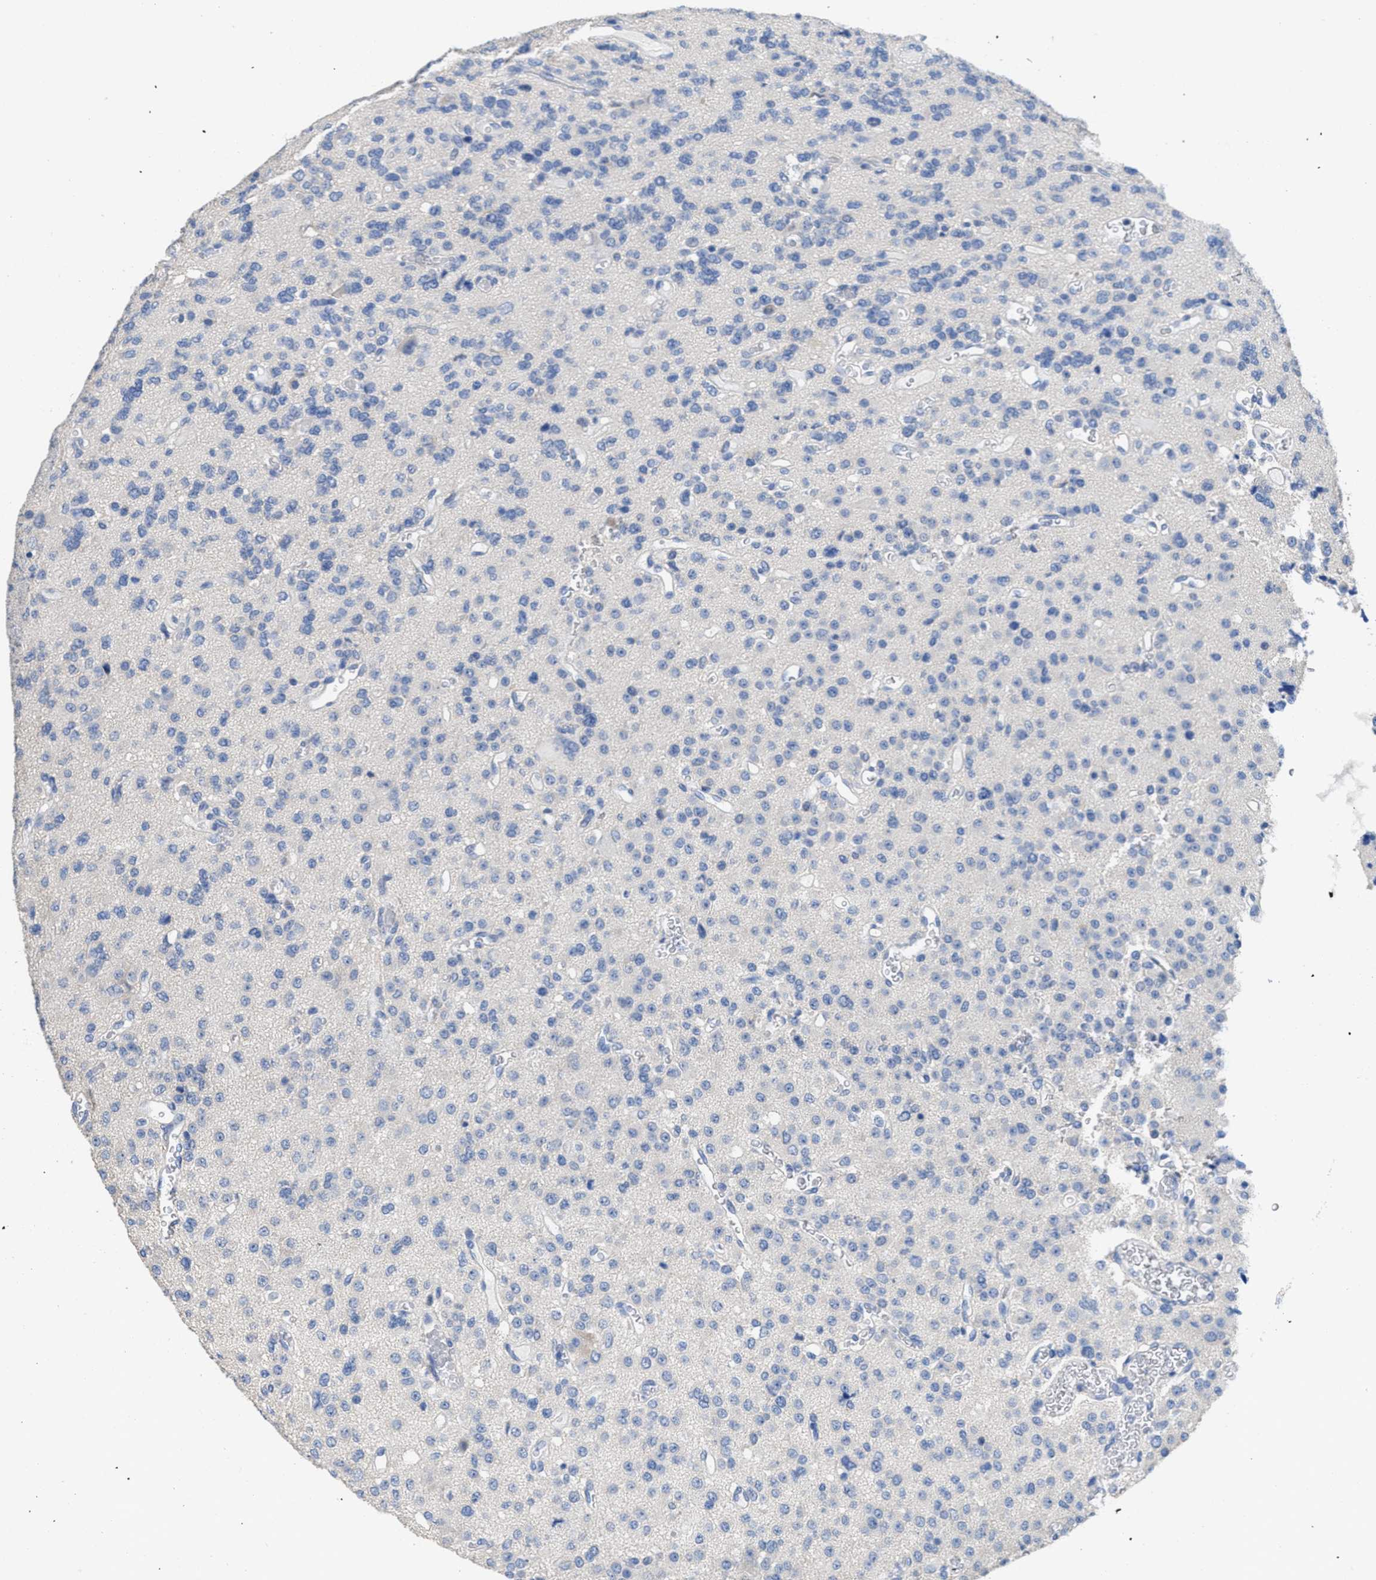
{"staining": {"intensity": "negative", "quantity": "none", "location": "none"}, "tissue": "glioma", "cell_type": "Tumor cells", "image_type": "cancer", "snomed": [{"axis": "morphology", "description": "Glioma, malignant, Low grade"}, {"axis": "topography", "description": "Brain"}], "caption": "Histopathology image shows no significant protein staining in tumor cells of glioma.", "gene": "CA9", "patient": {"sex": "male", "age": 38}}